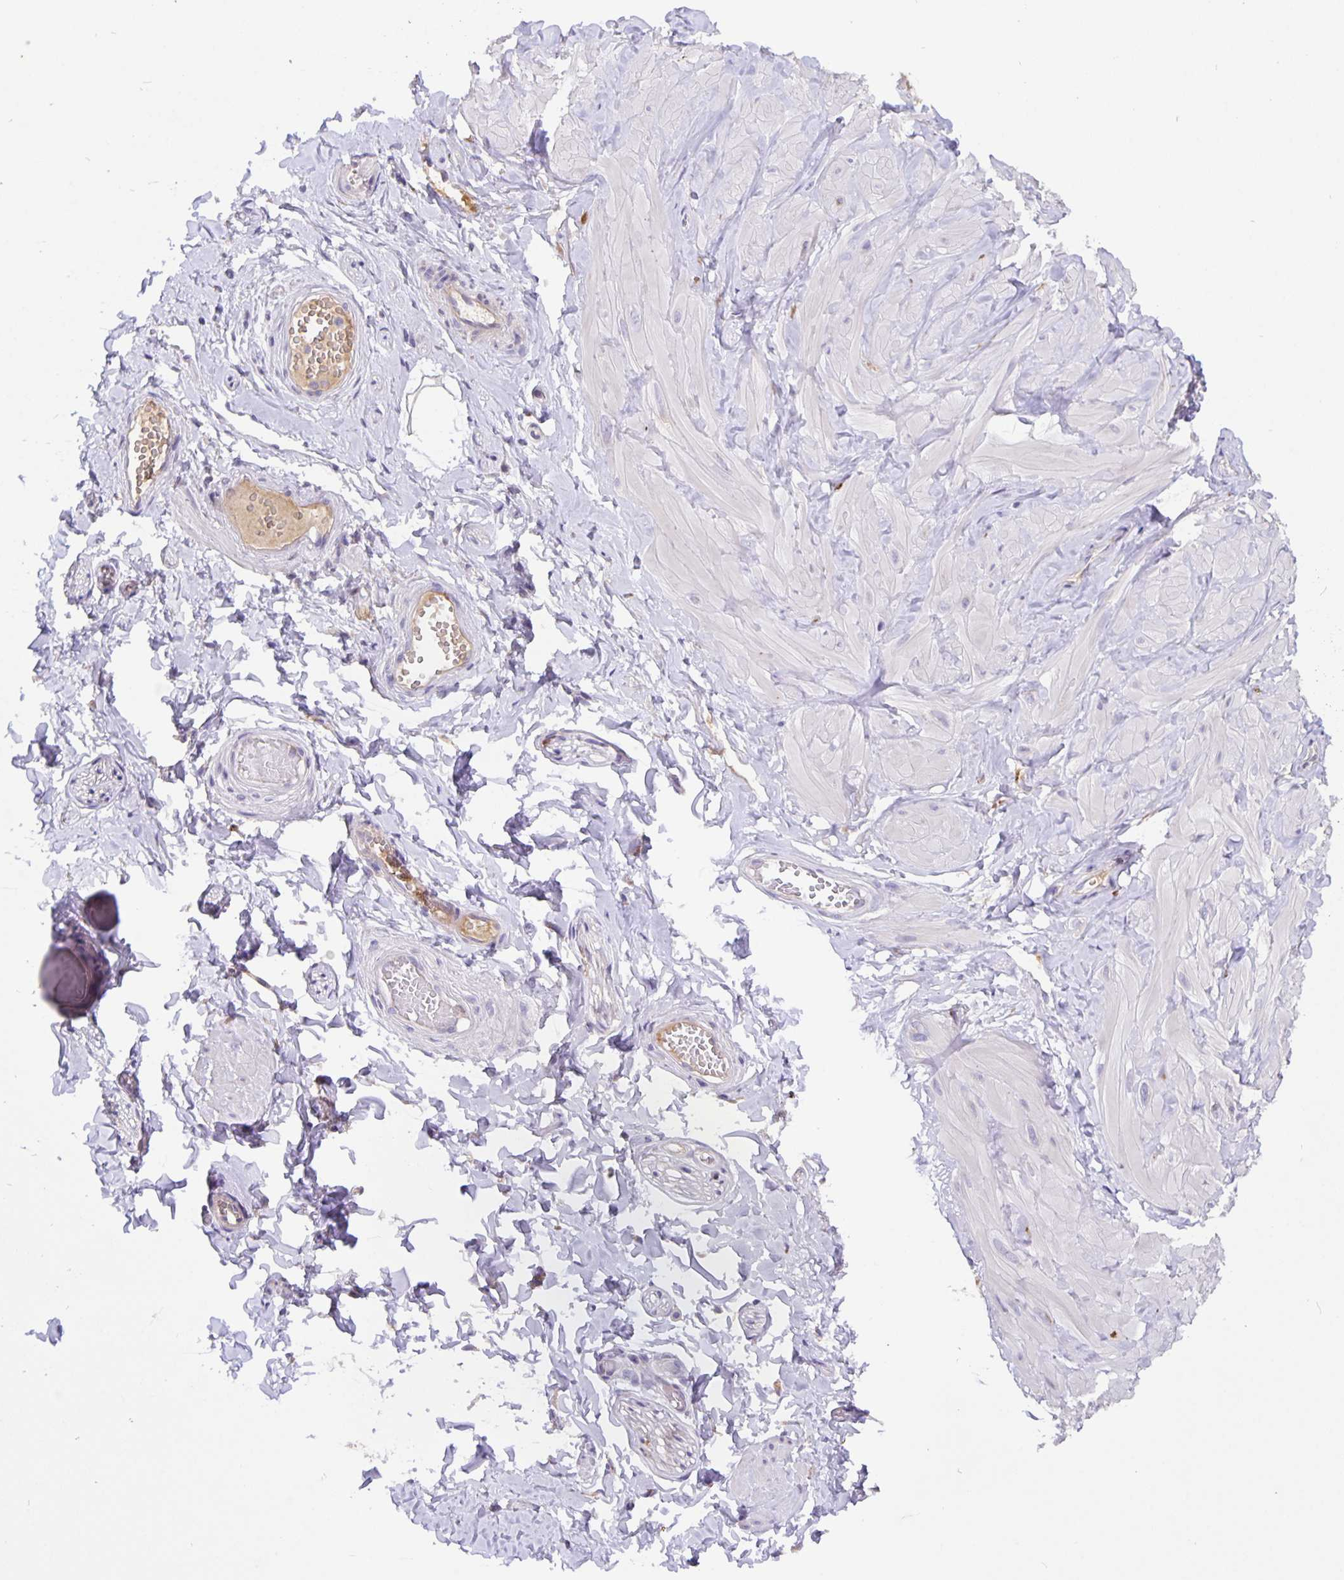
{"staining": {"intensity": "negative", "quantity": "none", "location": "none"}, "tissue": "adipose tissue", "cell_type": "Adipocytes", "image_type": "normal", "snomed": [{"axis": "morphology", "description": "Normal tissue, NOS"}, {"axis": "topography", "description": "Soft tissue"}, {"axis": "topography", "description": "Adipose tissue"}, {"axis": "topography", "description": "Vascular tissue"}, {"axis": "topography", "description": "Peripheral nerve tissue"}], "caption": "This is an immunohistochemistry (IHC) micrograph of unremarkable adipose tissue. There is no staining in adipocytes.", "gene": "EML6", "patient": {"sex": "male", "age": 29}}